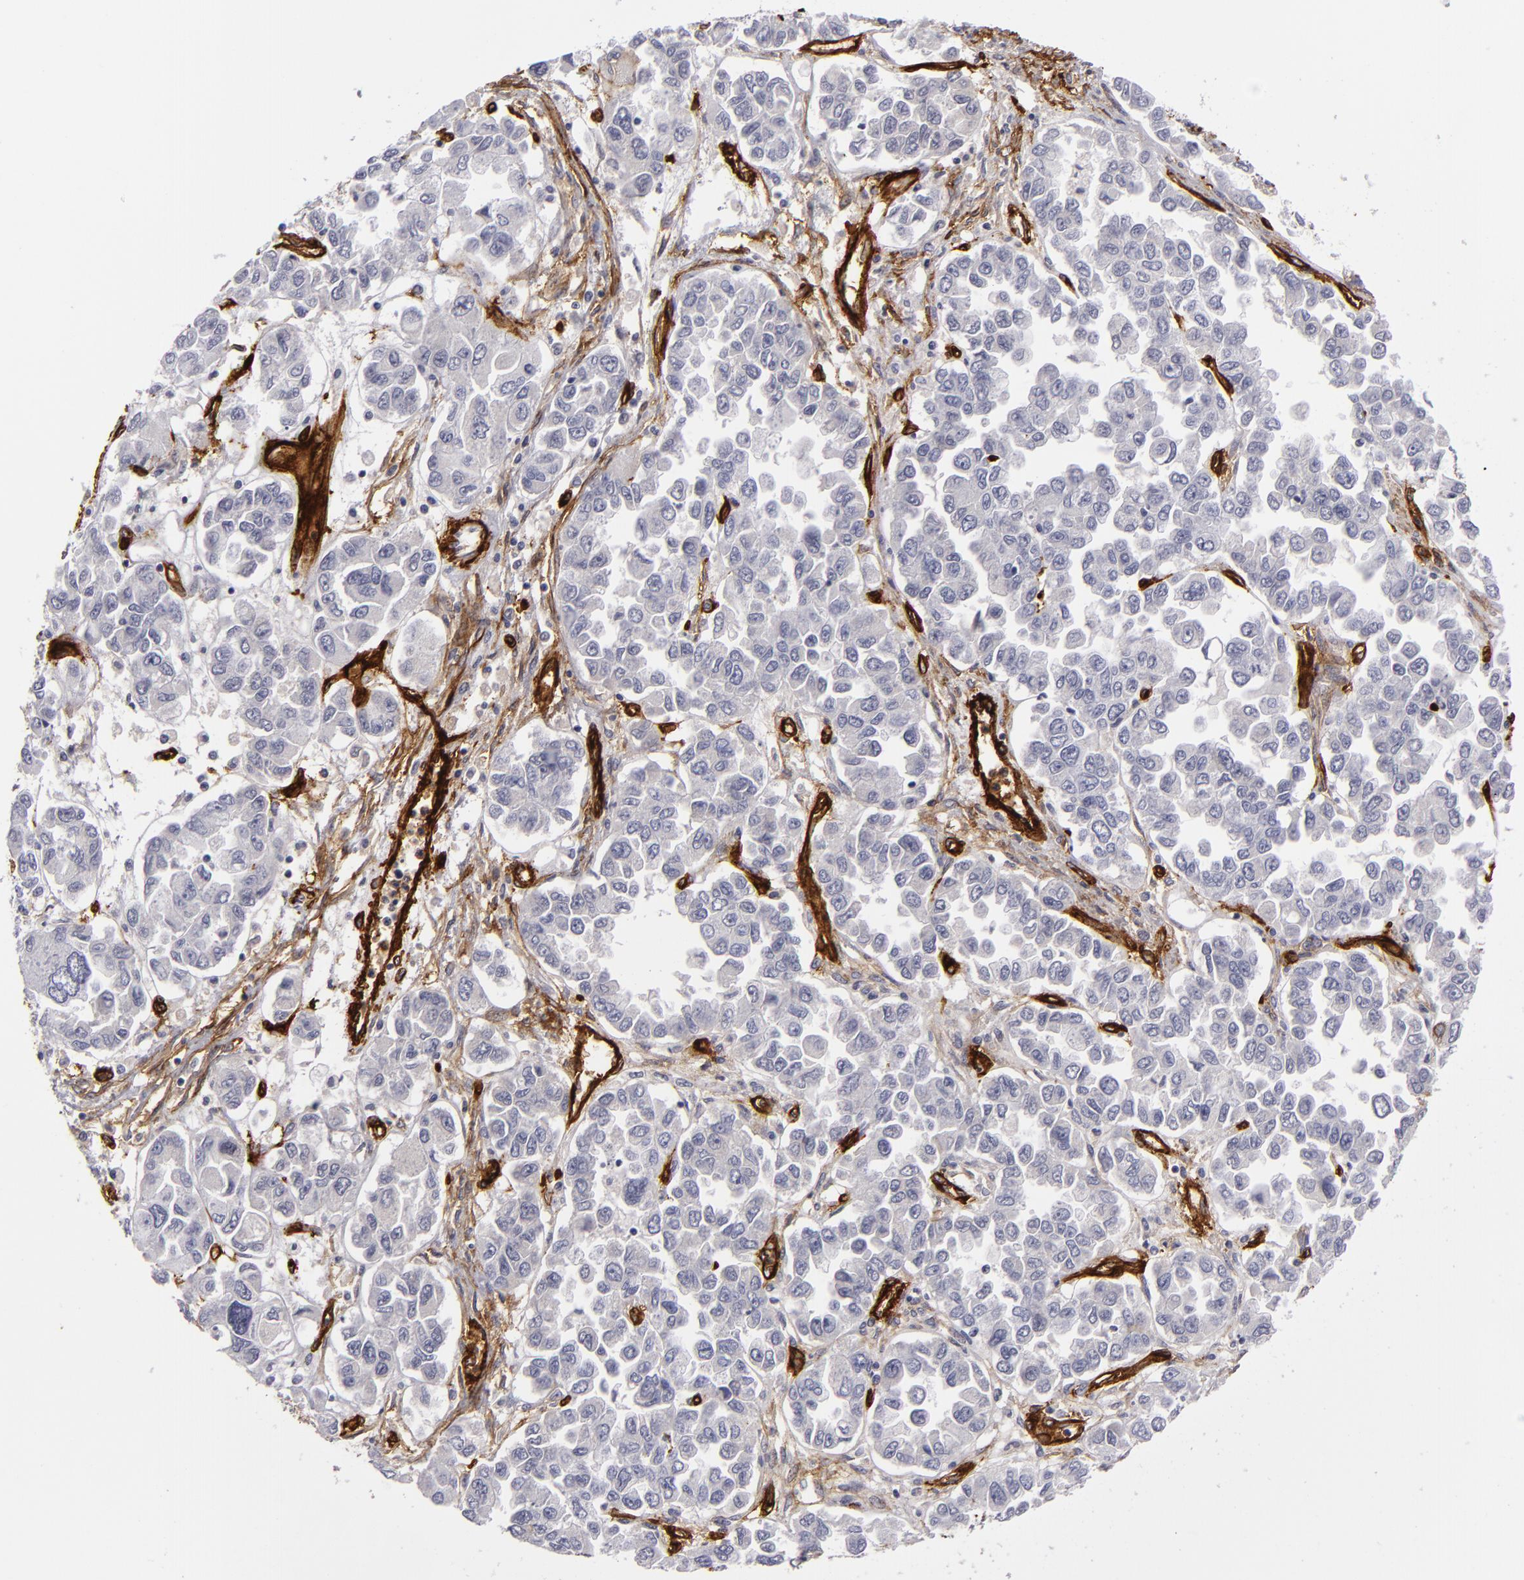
{"staining": {"intensity": "negative", "quantity": "none", "location": "none"}, "tissue": "ovarian cancer", "cell_type": "Tumor cells", "image_type": "cancer", "snomed": [{"axis": "morphology", "description": "Cystadenocarcinoma, serous, NOS"}, {"axis": "topography", "description": "Ovary"}], "caption": "The IHC image has no significant positivity in tumor cells of ovarian cancer tissue.", "gene": "MCAM", "patient": {"sex": "female", "age": 84}}